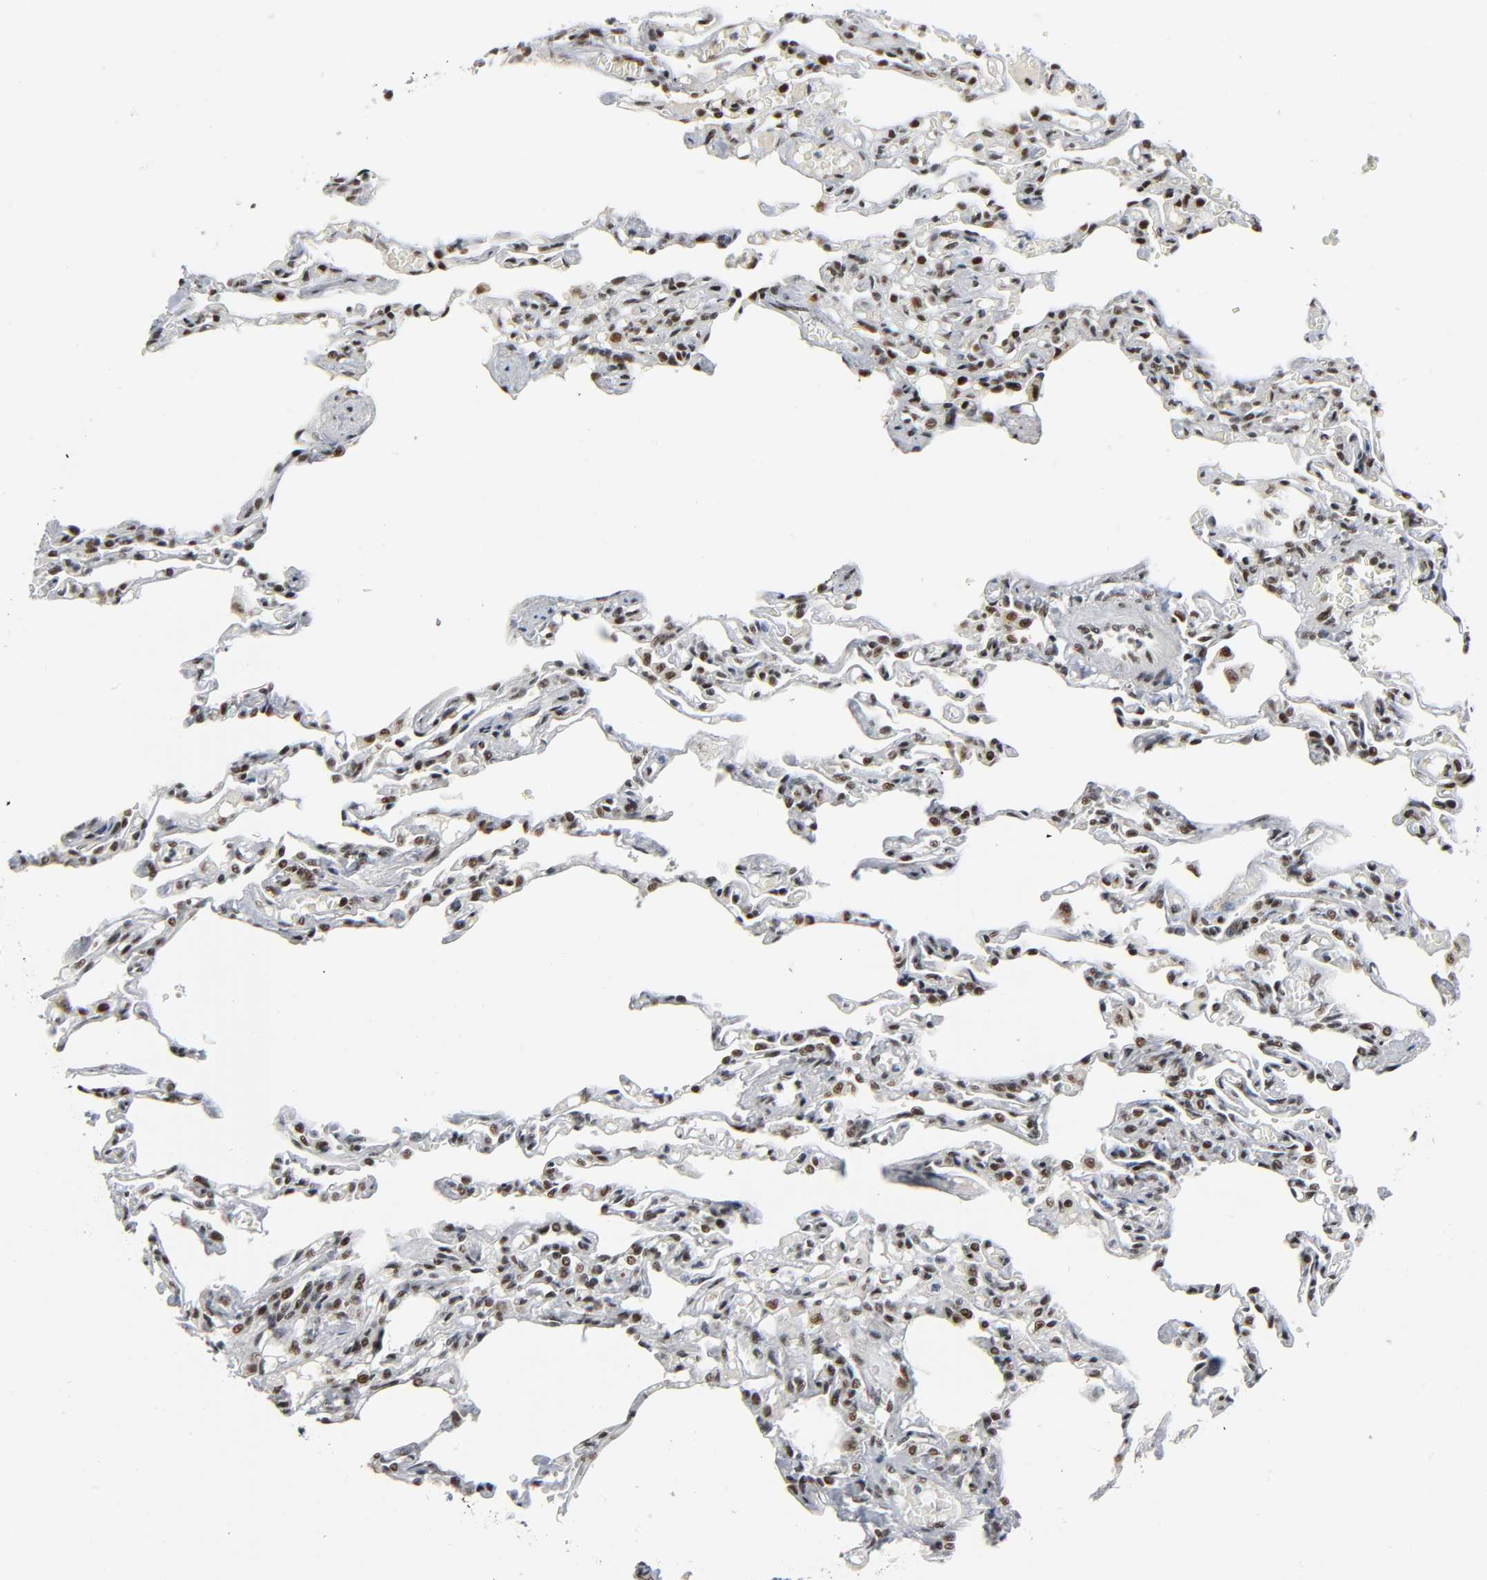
{"staining": {"intensity": "strong", "quantity": ">75%", "location": "nuclear"}, "tissue": "lung", "cell_type": "Alveolar cells", "image_type": "normal", "snomed": [{"axis": "morphology", "description": "Normal tissue, NOS"}, {"axis": "topography", "description": "Lung"}], "caption": "The histopathology image shows staining of benign lung, revealing strong nuclear protein positivity (brown color) within alveolar cells. (DAB (3,3'-diaminobenzidine) IHC with brightfield microscopy, high magnification).", "gene": "CDK9", "patient": {"sex": "male", "age": 21}}